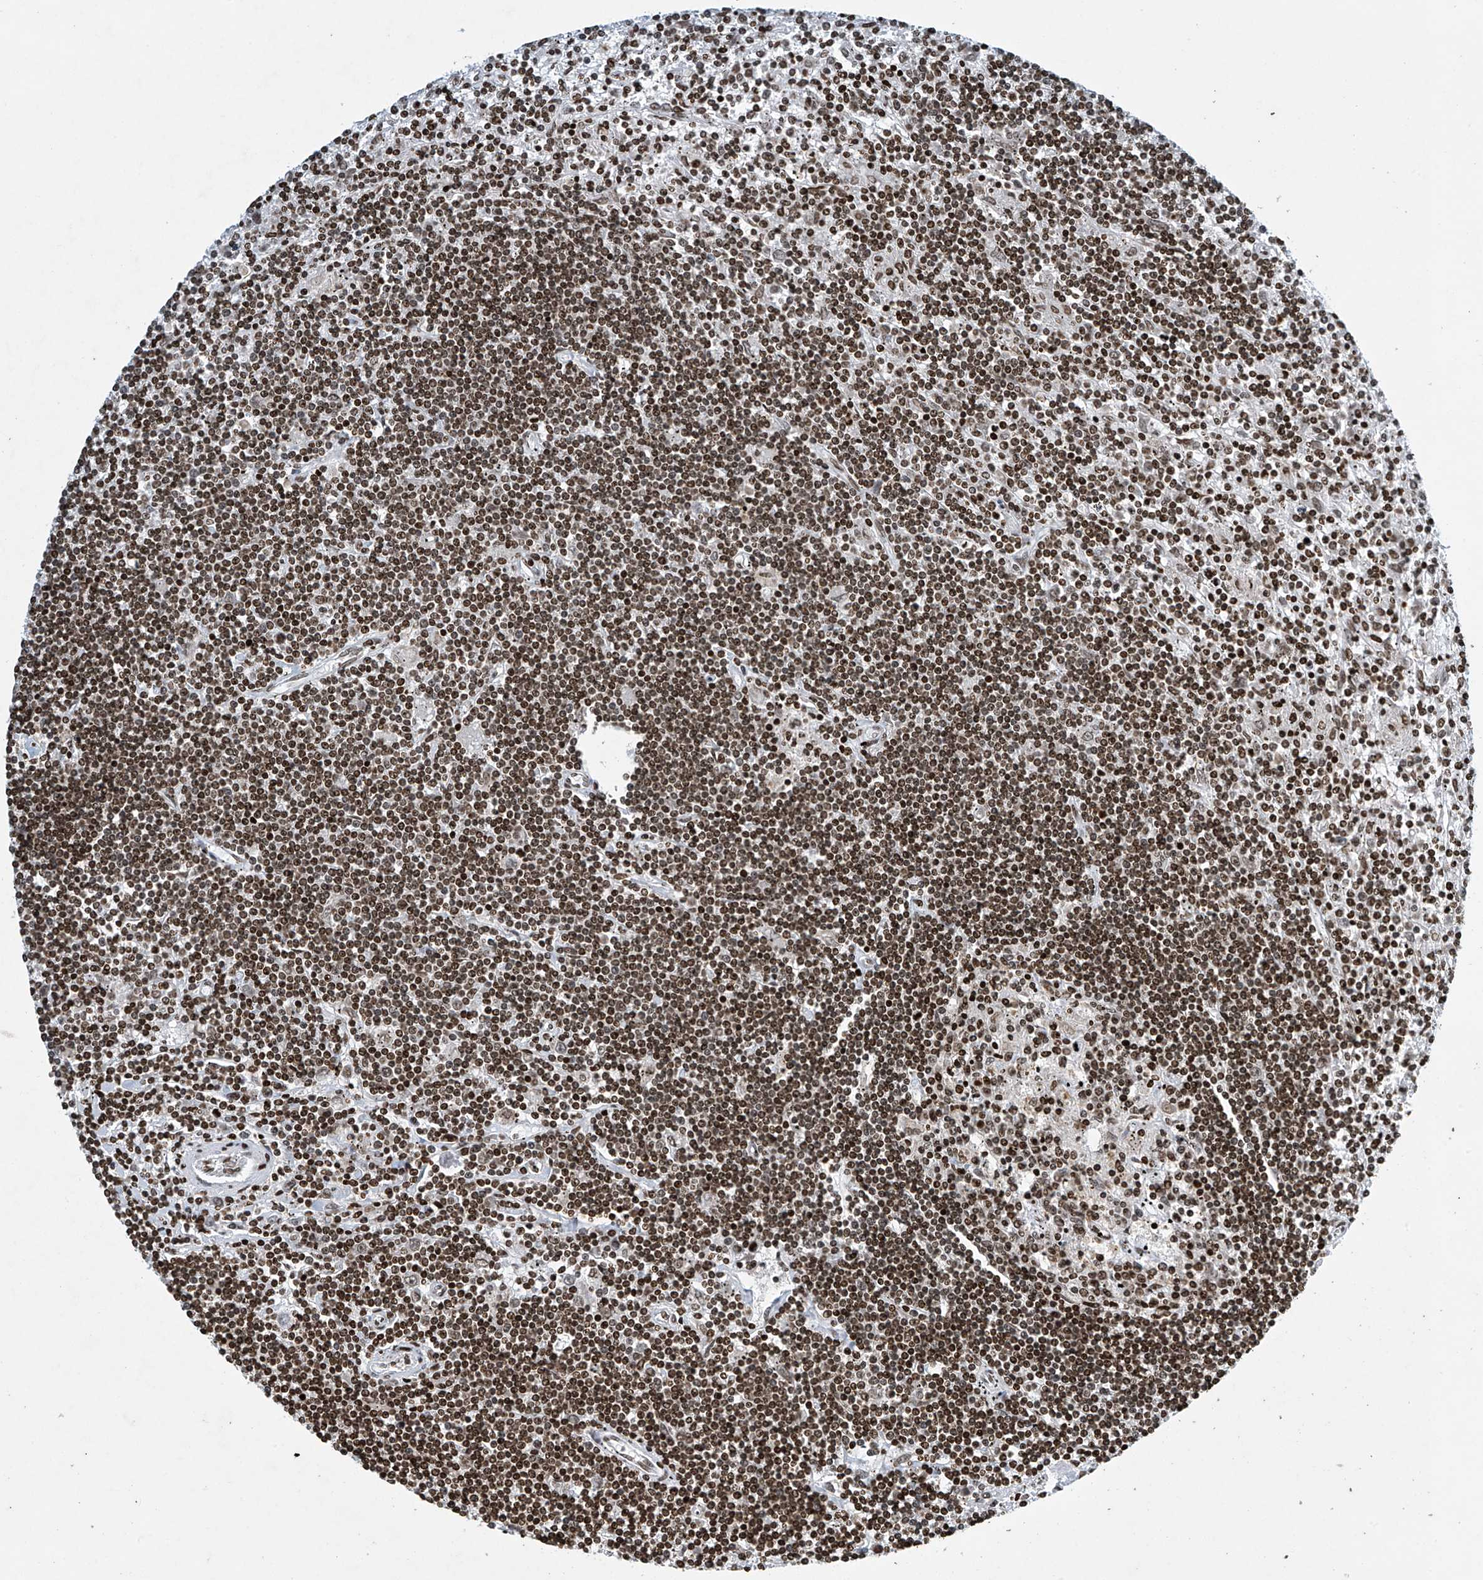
{"staining": {"intensity": "strong", "quantity": ">75%", "location": "nuclear"}, "tissue": "lymphoma", "cell_type": "Tumor cells", "image_type": "cancer", "snomed": [{"axis": "morphology", "description": "Malignant lymphoma, non-Hodgkin's type, Low grade"}, {"axis": "topography", "description": "Spleen"}], "caption": "Malignant lymphoma, non-Hodgkin's type (low-grade) stained with immunohistochemistry reveals strong nuclear staining in about >75% of tumor cells.", "gene": "H4C16", "patient": {"sex": "male", "age": 76}}